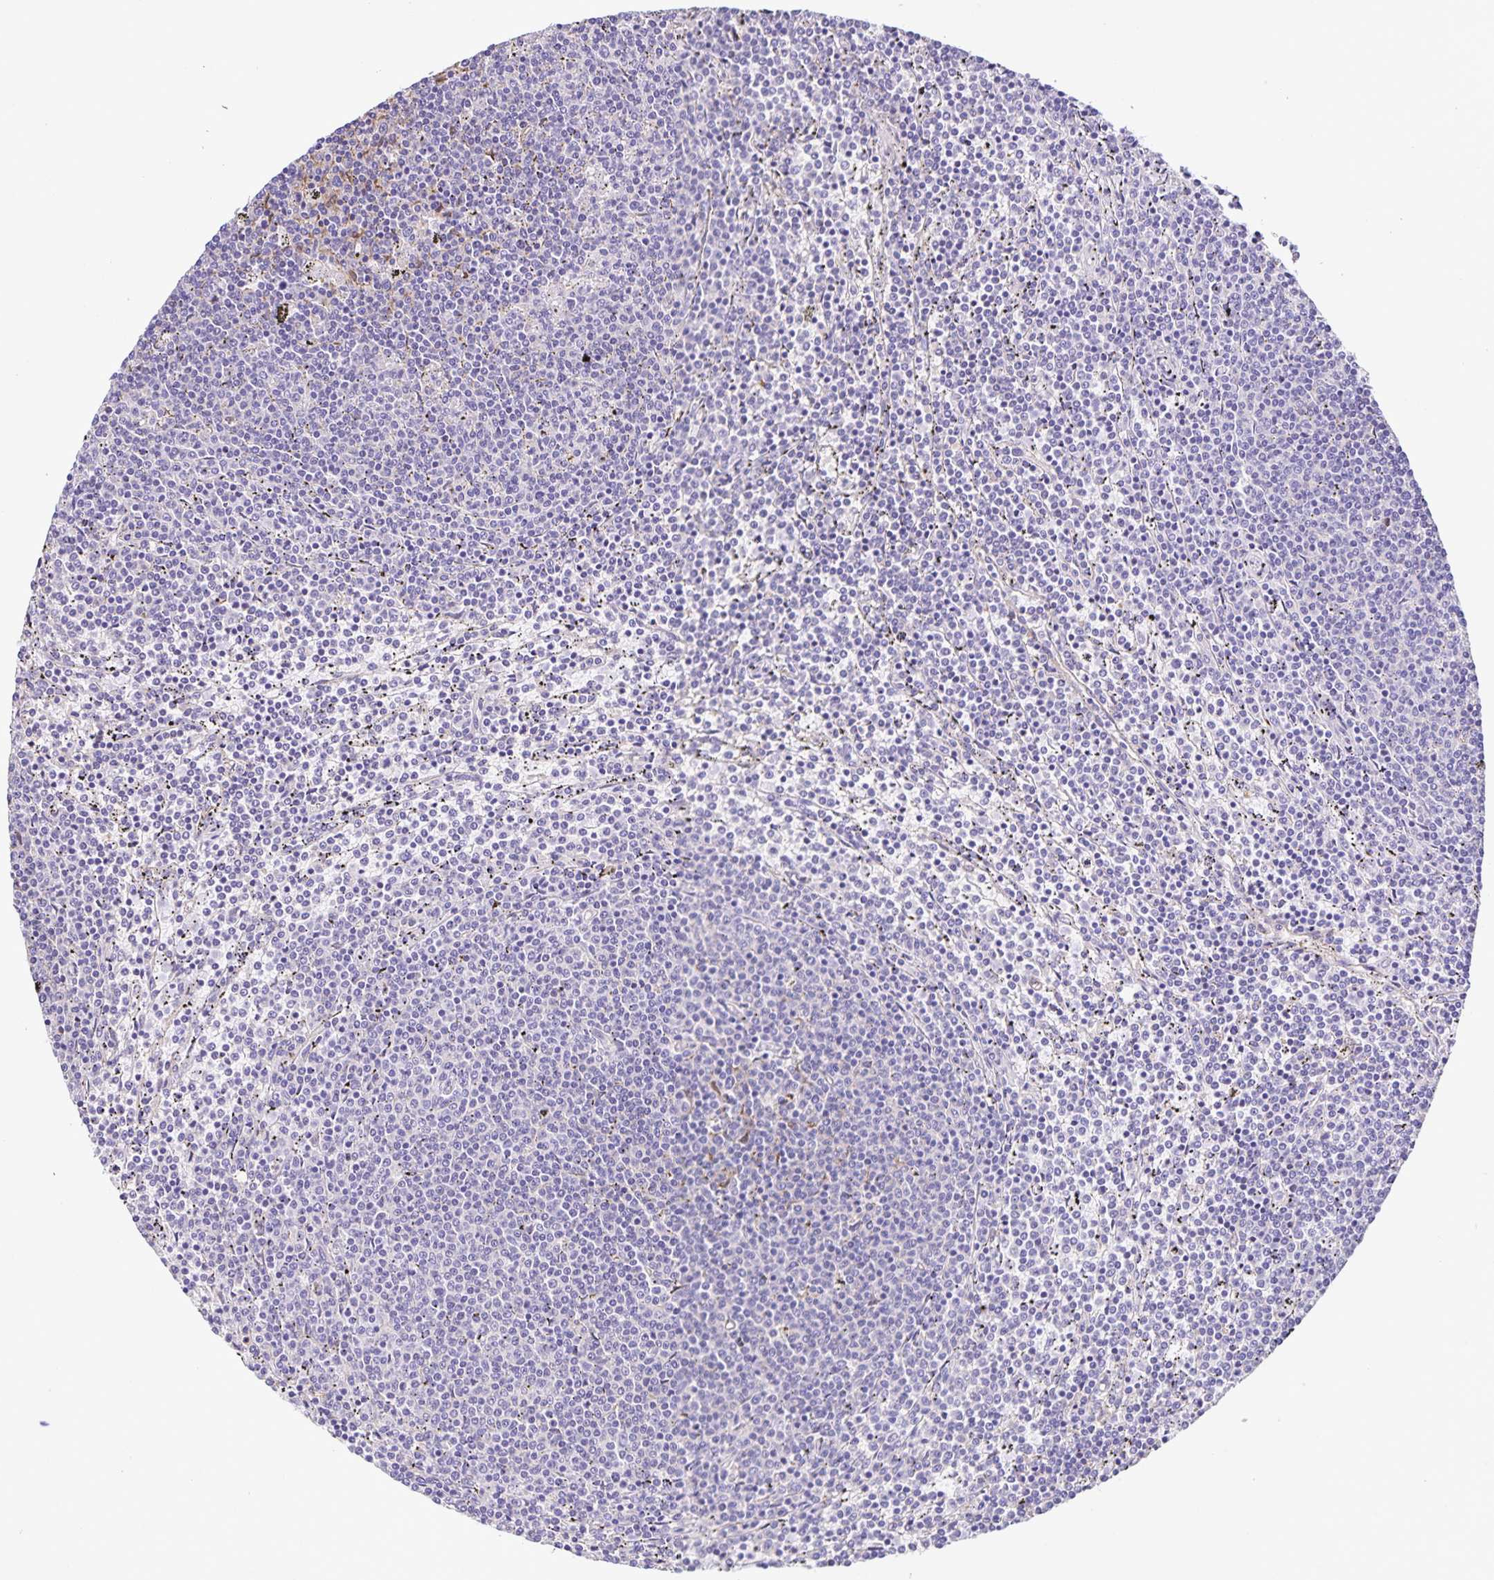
{"staining": {"intensity": "negative", "quantity": "none", "location": "none"}, "tissue": "lymphoma", "cell_type": "Tumor cells", "image_type": "cancer", "snomed": [{"axis": "morphology", "description": "Malignant lymphoma, non-Hodgkin's type, Low grade"}, {"axis": "topography", "description": "Spleen"}], "caption": "This image is of lymphoma stained with immunohistochemistry (IHC) to label a protein in brown with the nuclei are counter-stained blue. There is no positivity in tumor cells.", "gene": "BOLL", "patient": {"sex": "female", "age": 50}}